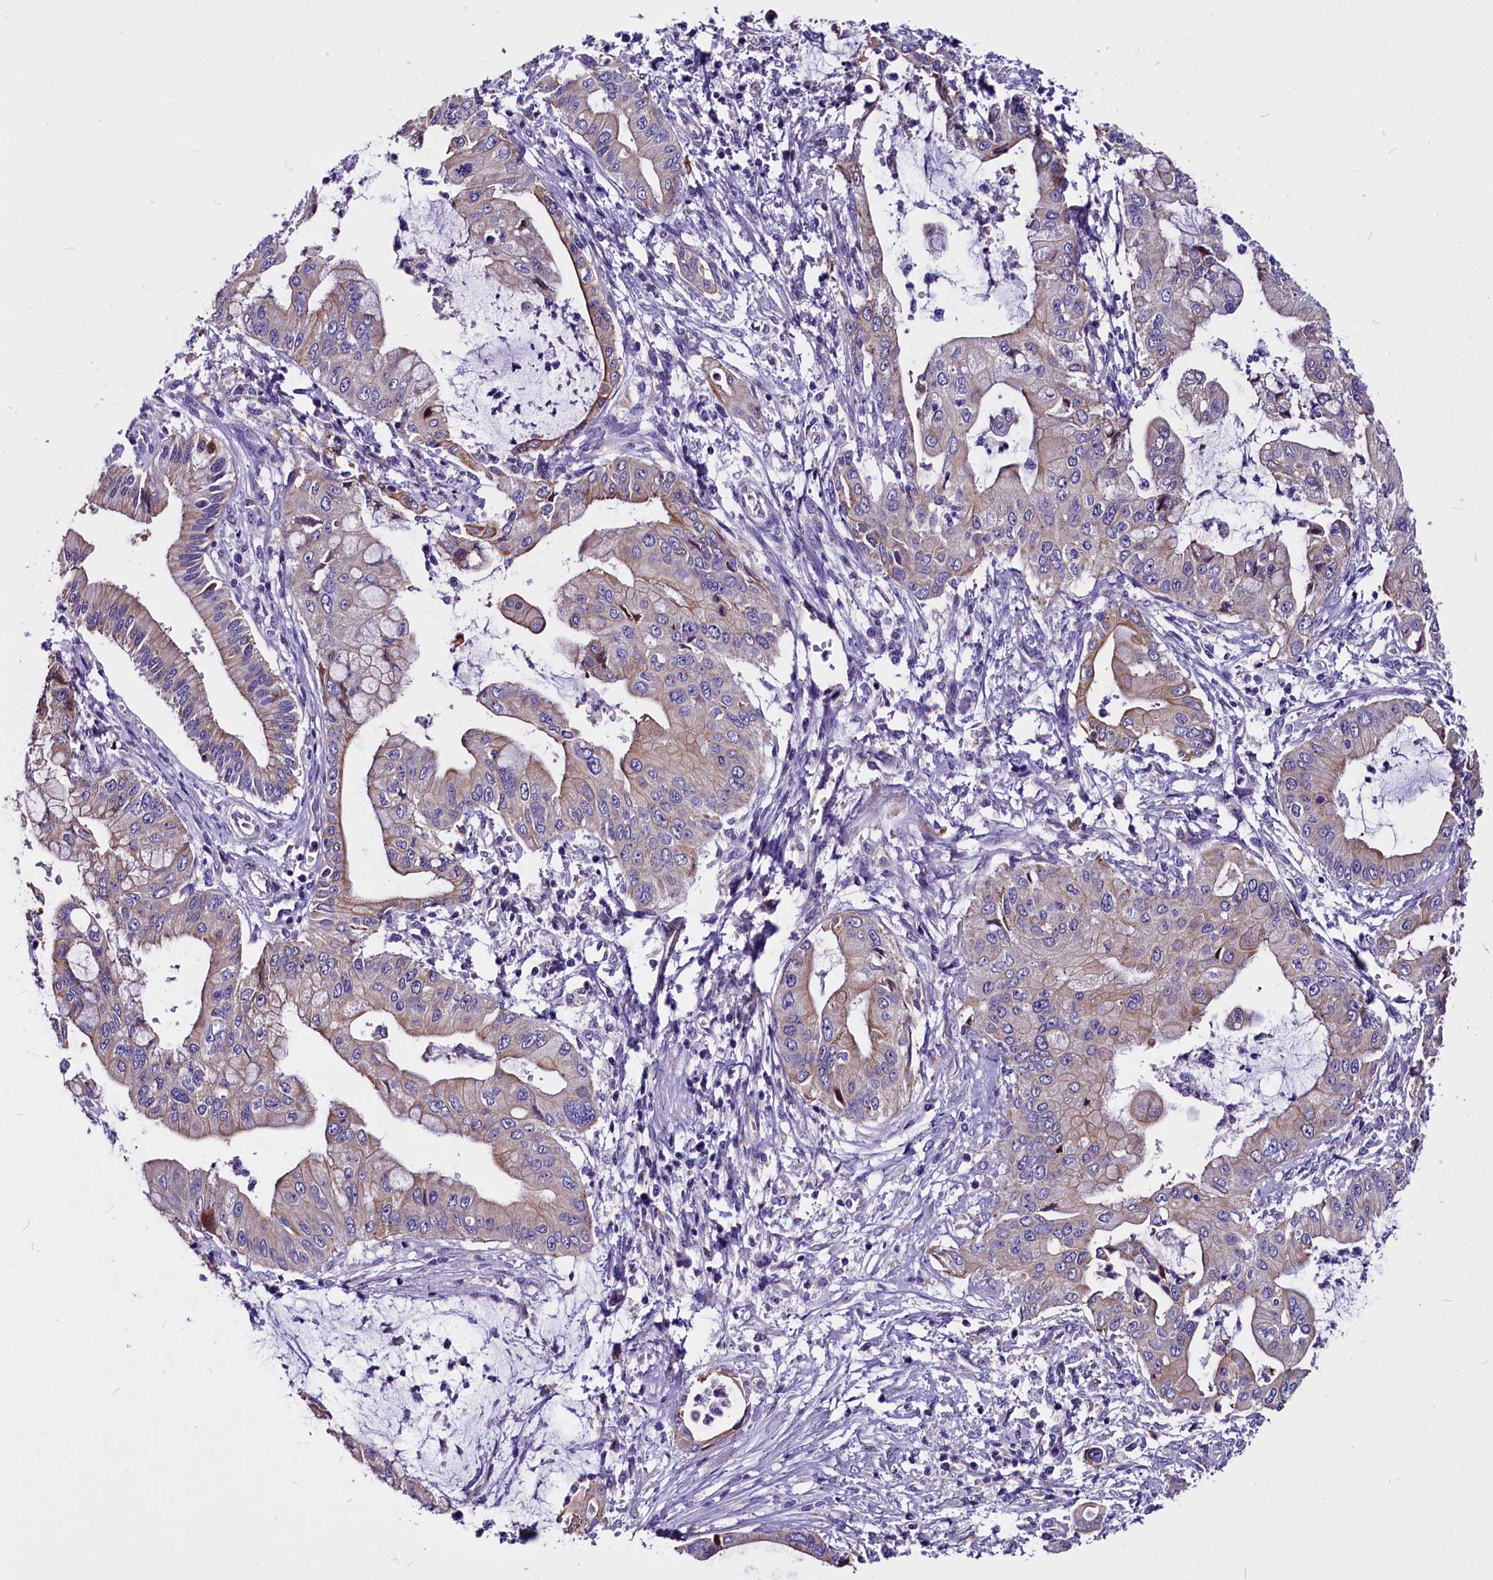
{"staining": {"intensity": "weak", "quantity": "25%-75%", "location": "cytoplasmic/membranous"}, "tissue": "pancreatic cancer", "cell_type": "Tumor cells", "image_type": "cancer", "snomed": [{"axis": "morphology", "description": "Adenocarcinoma, NOS"}, {"axis": "topography", "description": "Pancreas"}], "caption": "This image exhibits pancreatic cancer (adenocarcinoma) stained with IHC to label a protein in brown. The cytoplasmic/membranous of tumor cells show weak positivity for the protein. Nuclei are counter-stained blue.", "gene": "CEP170", "patient": {"sex": "male", "age": 46}}